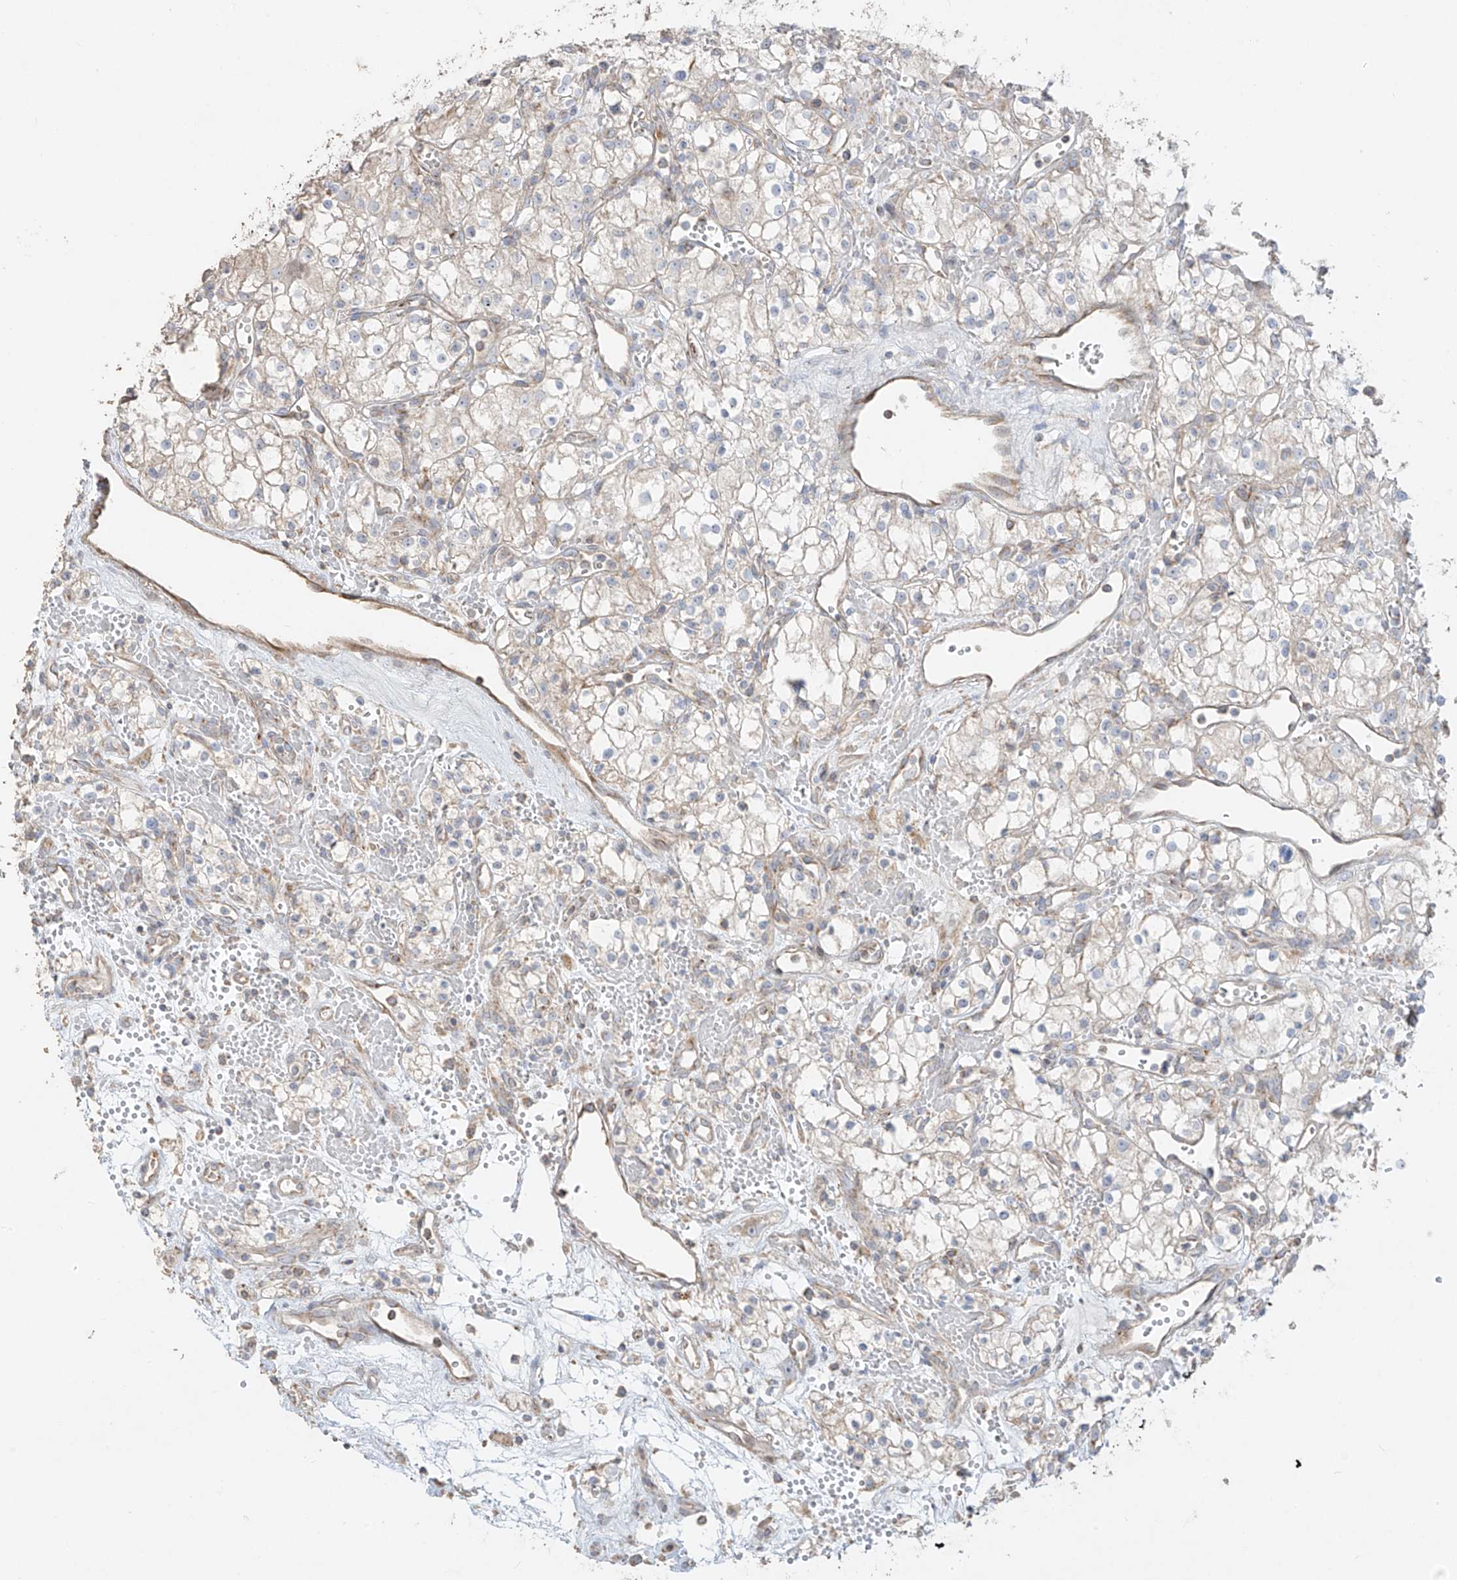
{"staining": {"intensity": "negative", "quantity": "none", "location": "none"}, "tissue": "renal cancer", "cell_type": "Tumor cells", "image_type": "cancer", "snomed": [{"axis": "morphology", "description": "Adenocarcinoma, NOS"}, {"axis": "topography", "description": "Kidney"}], "caption": "Immunohistochemistry of renal cancer (adenocarcinoma) exhibits no expression in tumor cells.", "gene": "COLGALT2", "patient": {"sex": "male", "age": 59}}